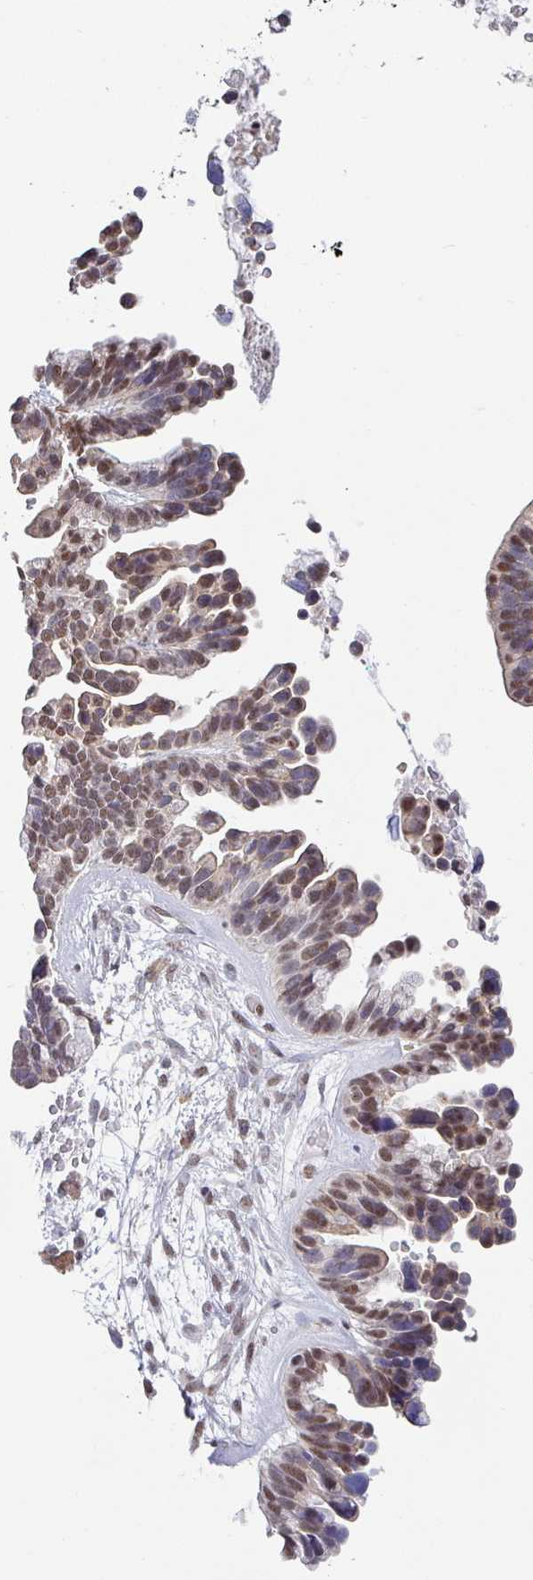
{"staining": {"intensity": "moderate", "quantity": ">75%", "location": "nuclear"}, "tissue": "ovarian cancer", "cell_type": "Tumor cells", "image_type": "cancer", "snomed": [{"axis": "morphology", "description": "Cystadenocarcinoma, serous, NOS"}, {"axis": "topography", "description": "Ovary"}], "caption": "There is medium levels of moderate nuclear positivity in tumor cells of ovarian cancer (serous cystadenocarcinoma), as demonstrated by immunohistochemical staining (brown color).", "gene": "TMED5", "patient": {"sex": "female", "age": 56}}